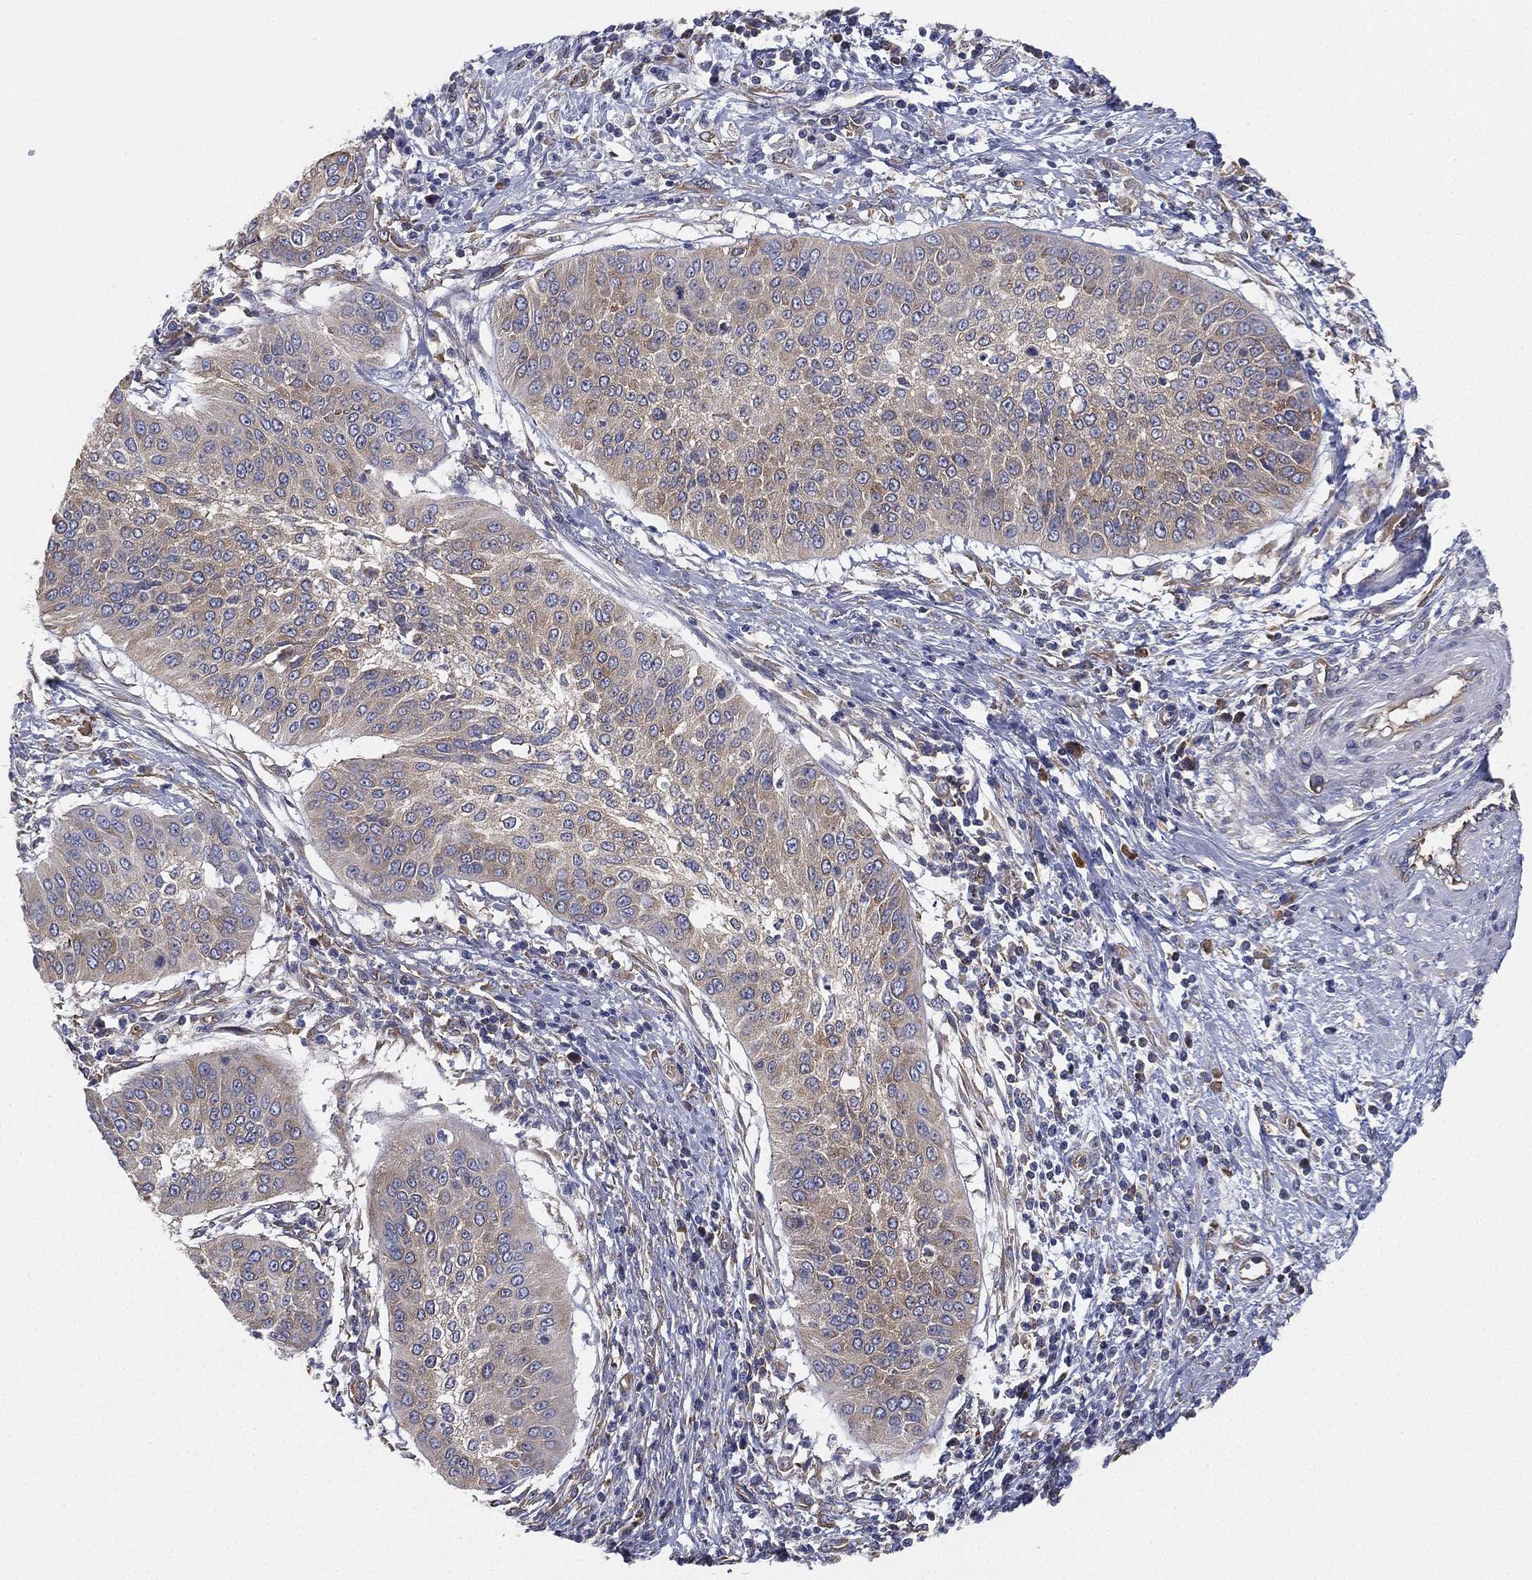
{"staining": {"intensity": "weak", "quantity": "<25%", "location": "cytoplasmic/membranous"}, "tissue": "cervical cancer", "cell_type": "Tumor cells", "image_type": "cancer", "snomed": [{"axis": "morphology", "description": "Normal tissue, NOS"}, {"axis": "morphology", "description": "Squamous cell carcinoma, NOS"}, {"axis": "topography", "description": "Cervix"}], "caption": "Squamous cell carcinoma (cervical) stained for a protein using immunohistochemistry (IHC) reveals no staining tumor cells.", "gene": "FARSA", "patient": {"sex": "female", "age": 39}}